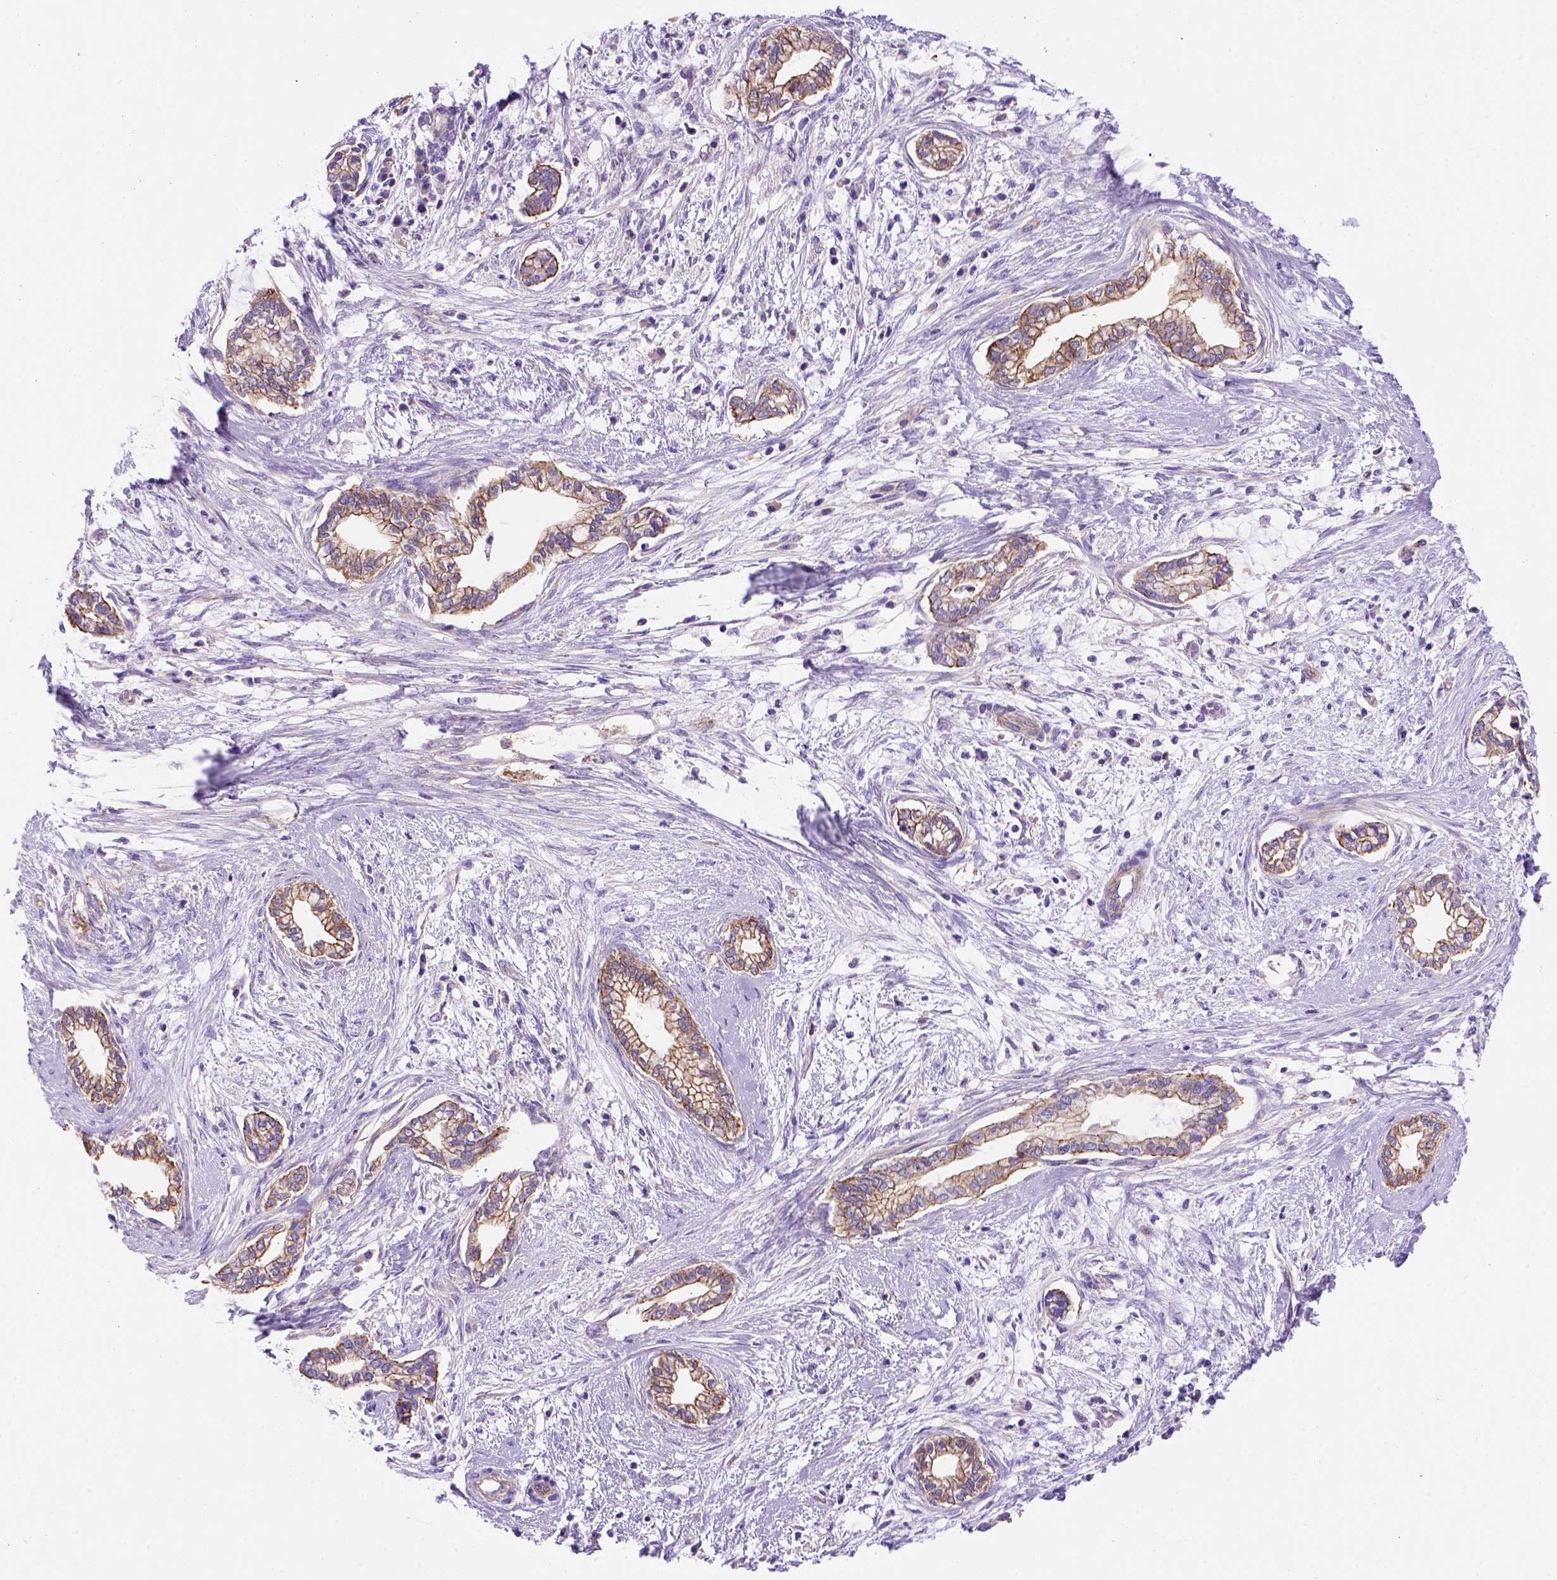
{"staining": {"intensity": "strong", "quantity": ">75%", "location": "cytoplasmic/membranous"}, "tissue": "cervical cancer", "cell_type": "Tumor cells", "image_type": "cancer", "snomed": [{"axis": "morphology", "description": "Adenocarcinoma, NOS"}, {"axis": "topography", "description": "Cervix"}], "caption": "Brown immunohistochemical staining in human cervical adenocarcinoma shows strong cytoplasmic/membranous expression in about >75% of tumor cells.", "gene": "PEX12", "patient": {"sex": "female", "age": 62}}